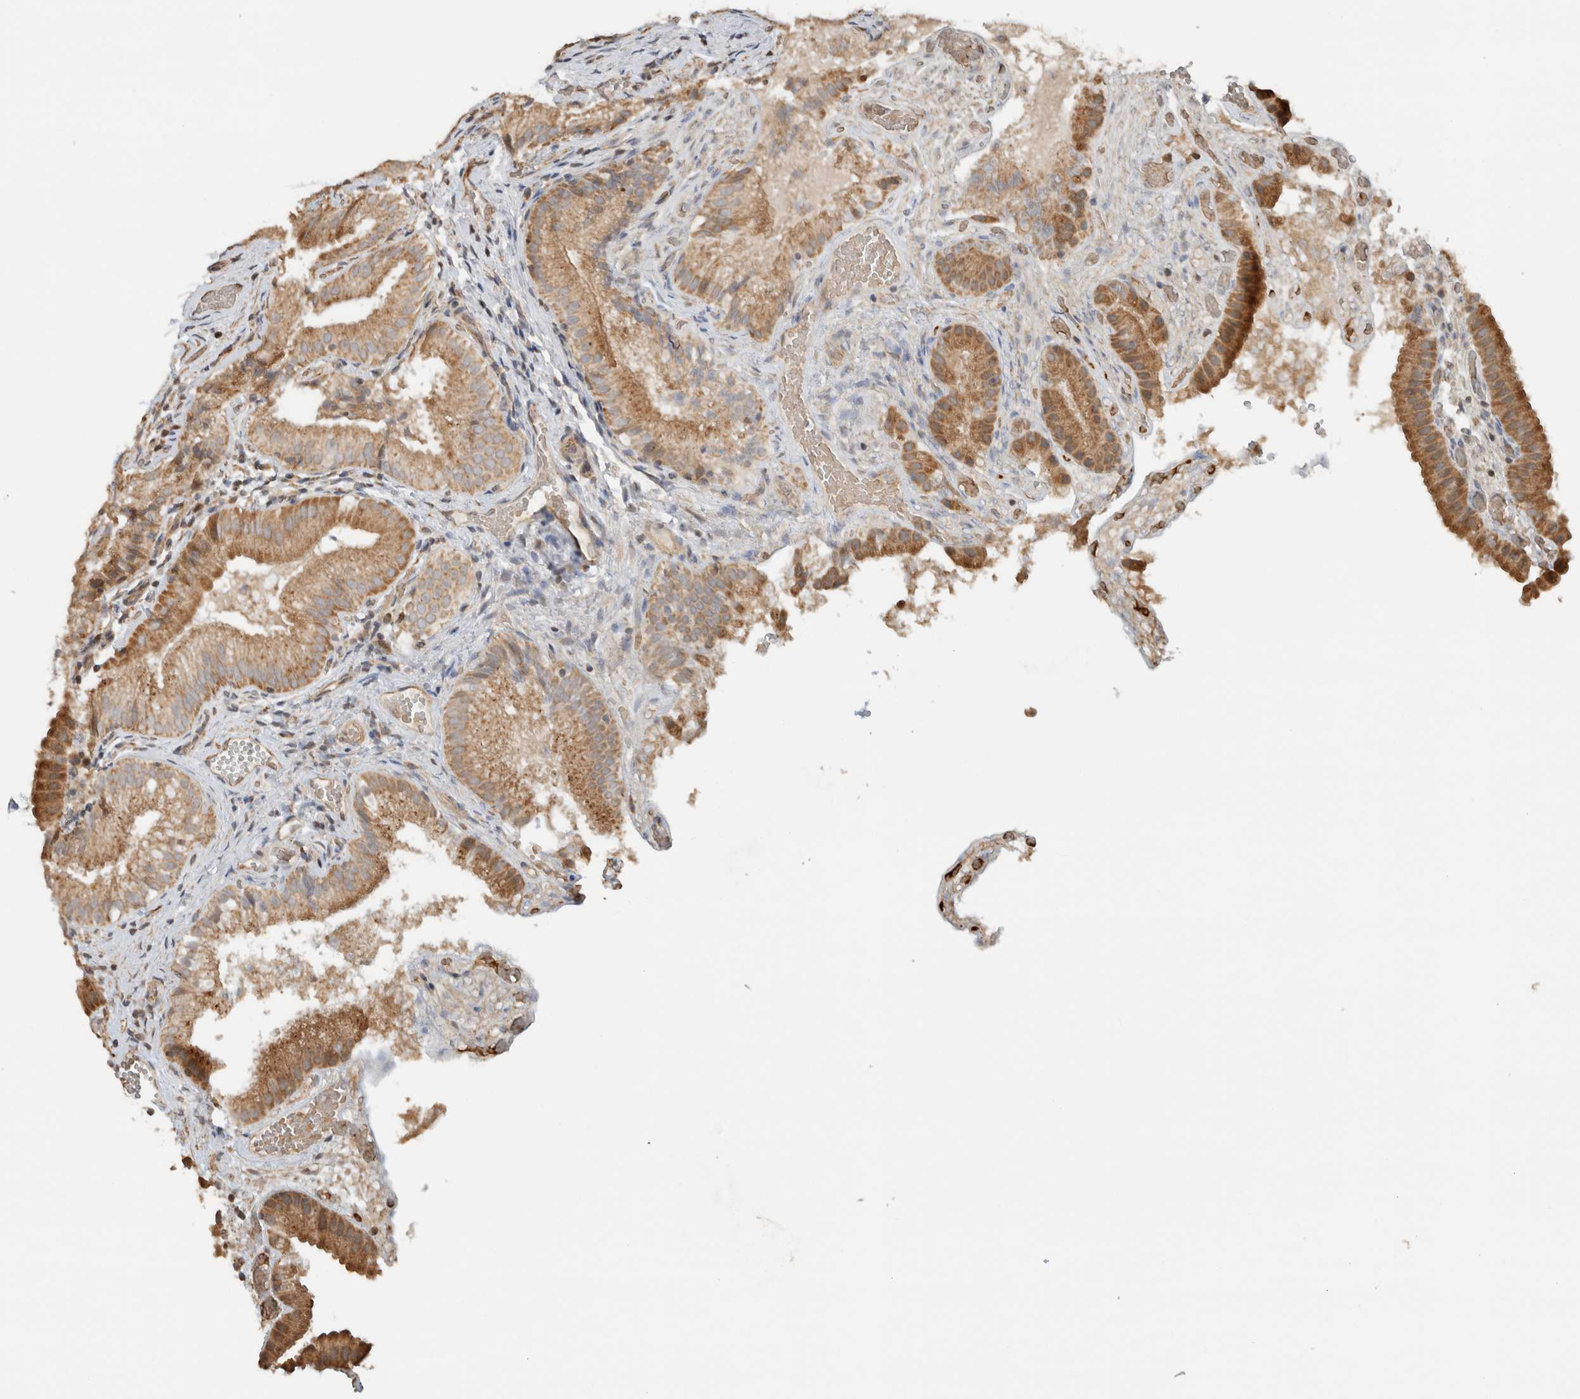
{"staining": {"intensity": "moderate", "quantity": ">75%", "location": "cytoplasmic/membranous"}, "tissue": "gallbladder", "cell_type": "Glandular cells", "image_type": "normal", "snomed": [{"axis": "morphology", "description": "Normal tissue, NOS"}, {"axis": "topography", "description": "Gallbladder"}], "caption": "The photomicrograph exhibits immunohistochemical staining of unremarkable gallbladder. There is moderate cytoplasmic/membranous positivity is appreciated in approximately >75% of glandular cells. The staining was performed using DAB to visualize the protein expression in brown, while the nuclei were stained in blue with hematoxylin (Magnification: 20x).", "gene": "GINS4", "patient": {"sex": "female", "age": 30}}